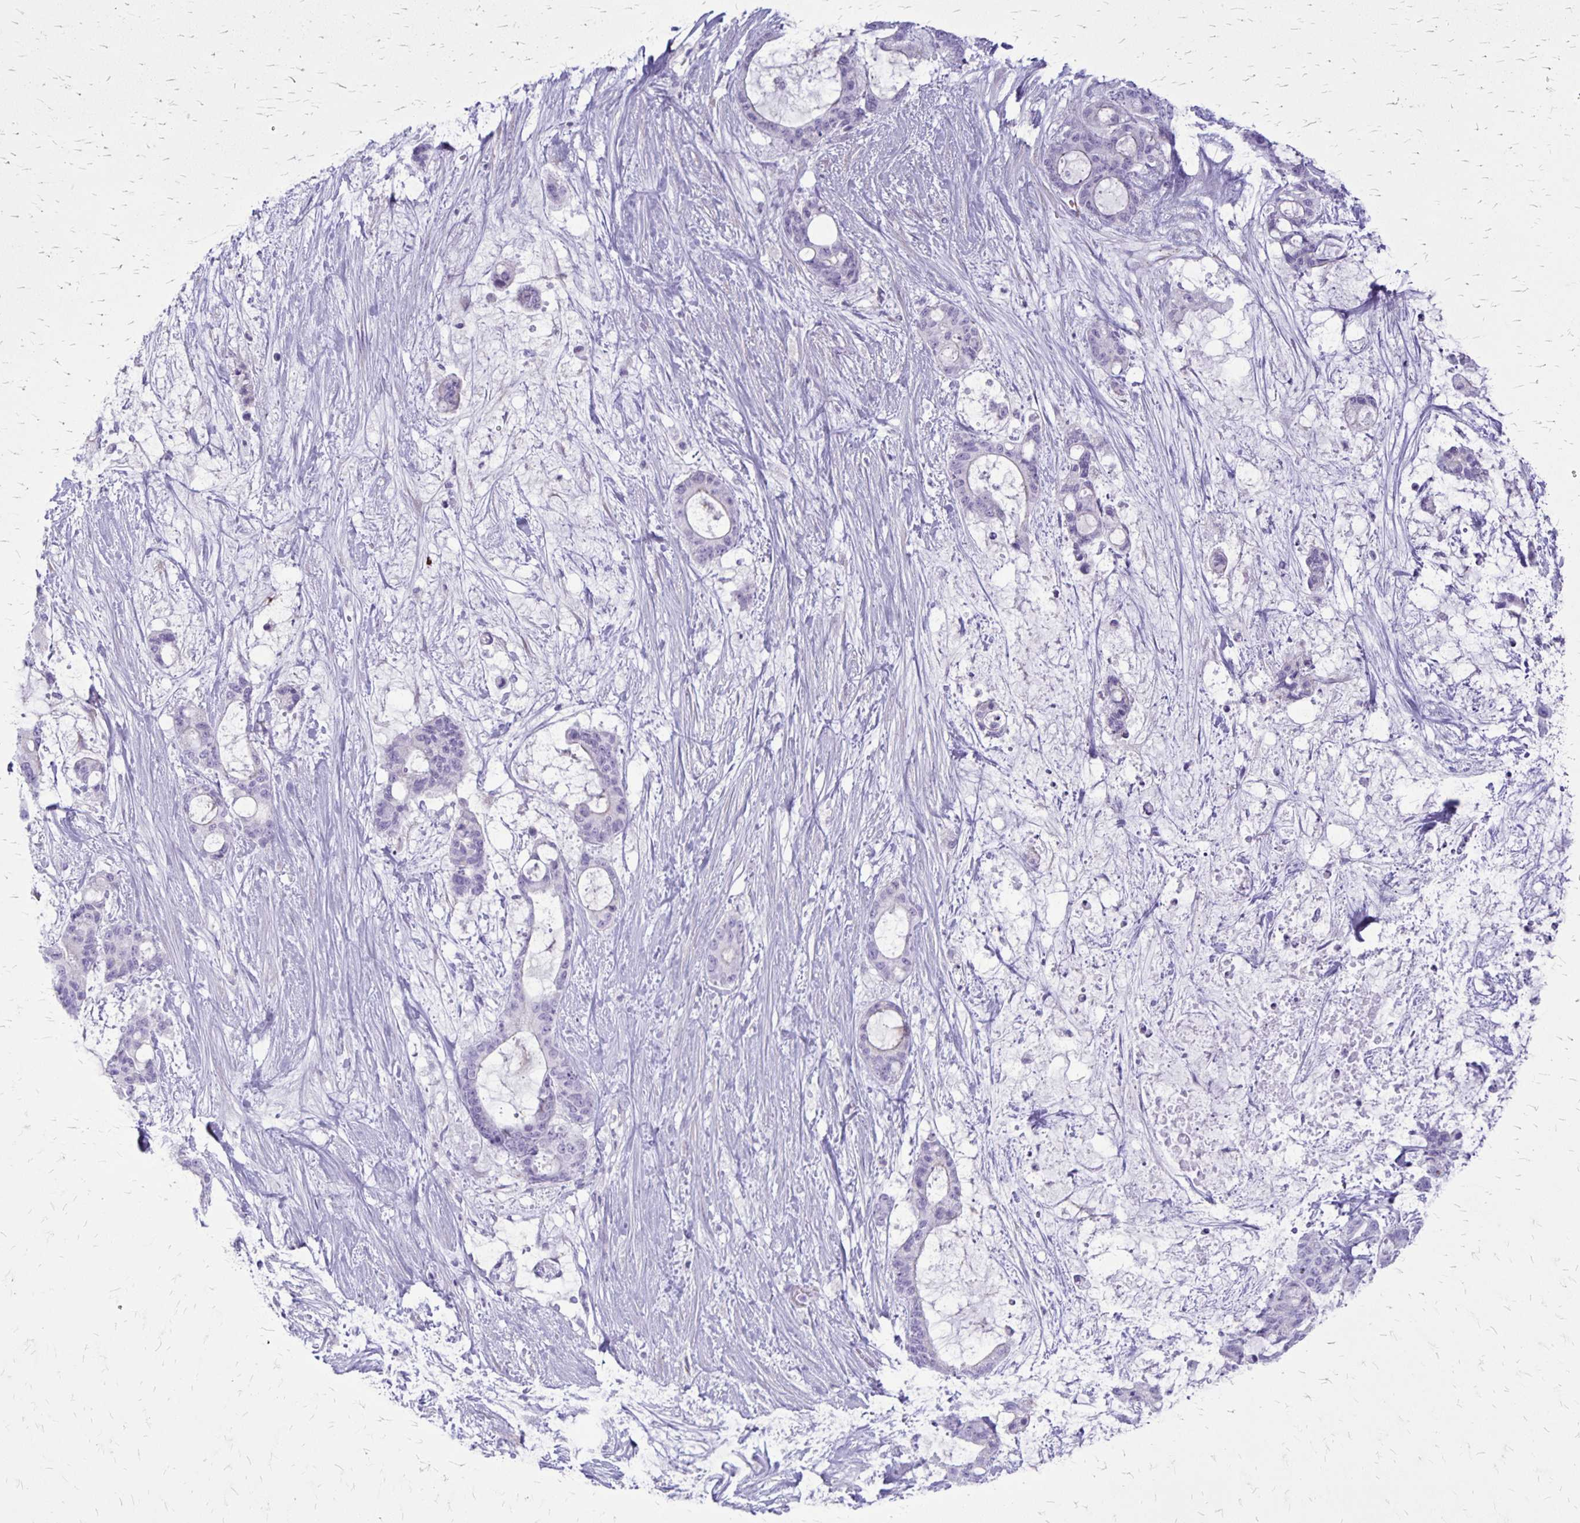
{"staining": {"intensity": "negative", "quantity": "none", "location": "none"}, "tissue": "liver cancer", "cell_type": "Tumor cells", "image_type": "cancer", "snomed": [{"axis": "morphology", "description": "Normal tissue, NOS"}, {"axis": "morphology", "description": "Cholangiocarcinoma"}, {"axis": "topography", "description": "Liver"}, {"axis": "topography", "description": "Peripheral nerve tissue"}], "caption": "Tumor cells are negative for brown protein staining in cholangiocarcinoma (liver).", "gene": "GP9", "patient": {"sex": "female", "age": 73}}